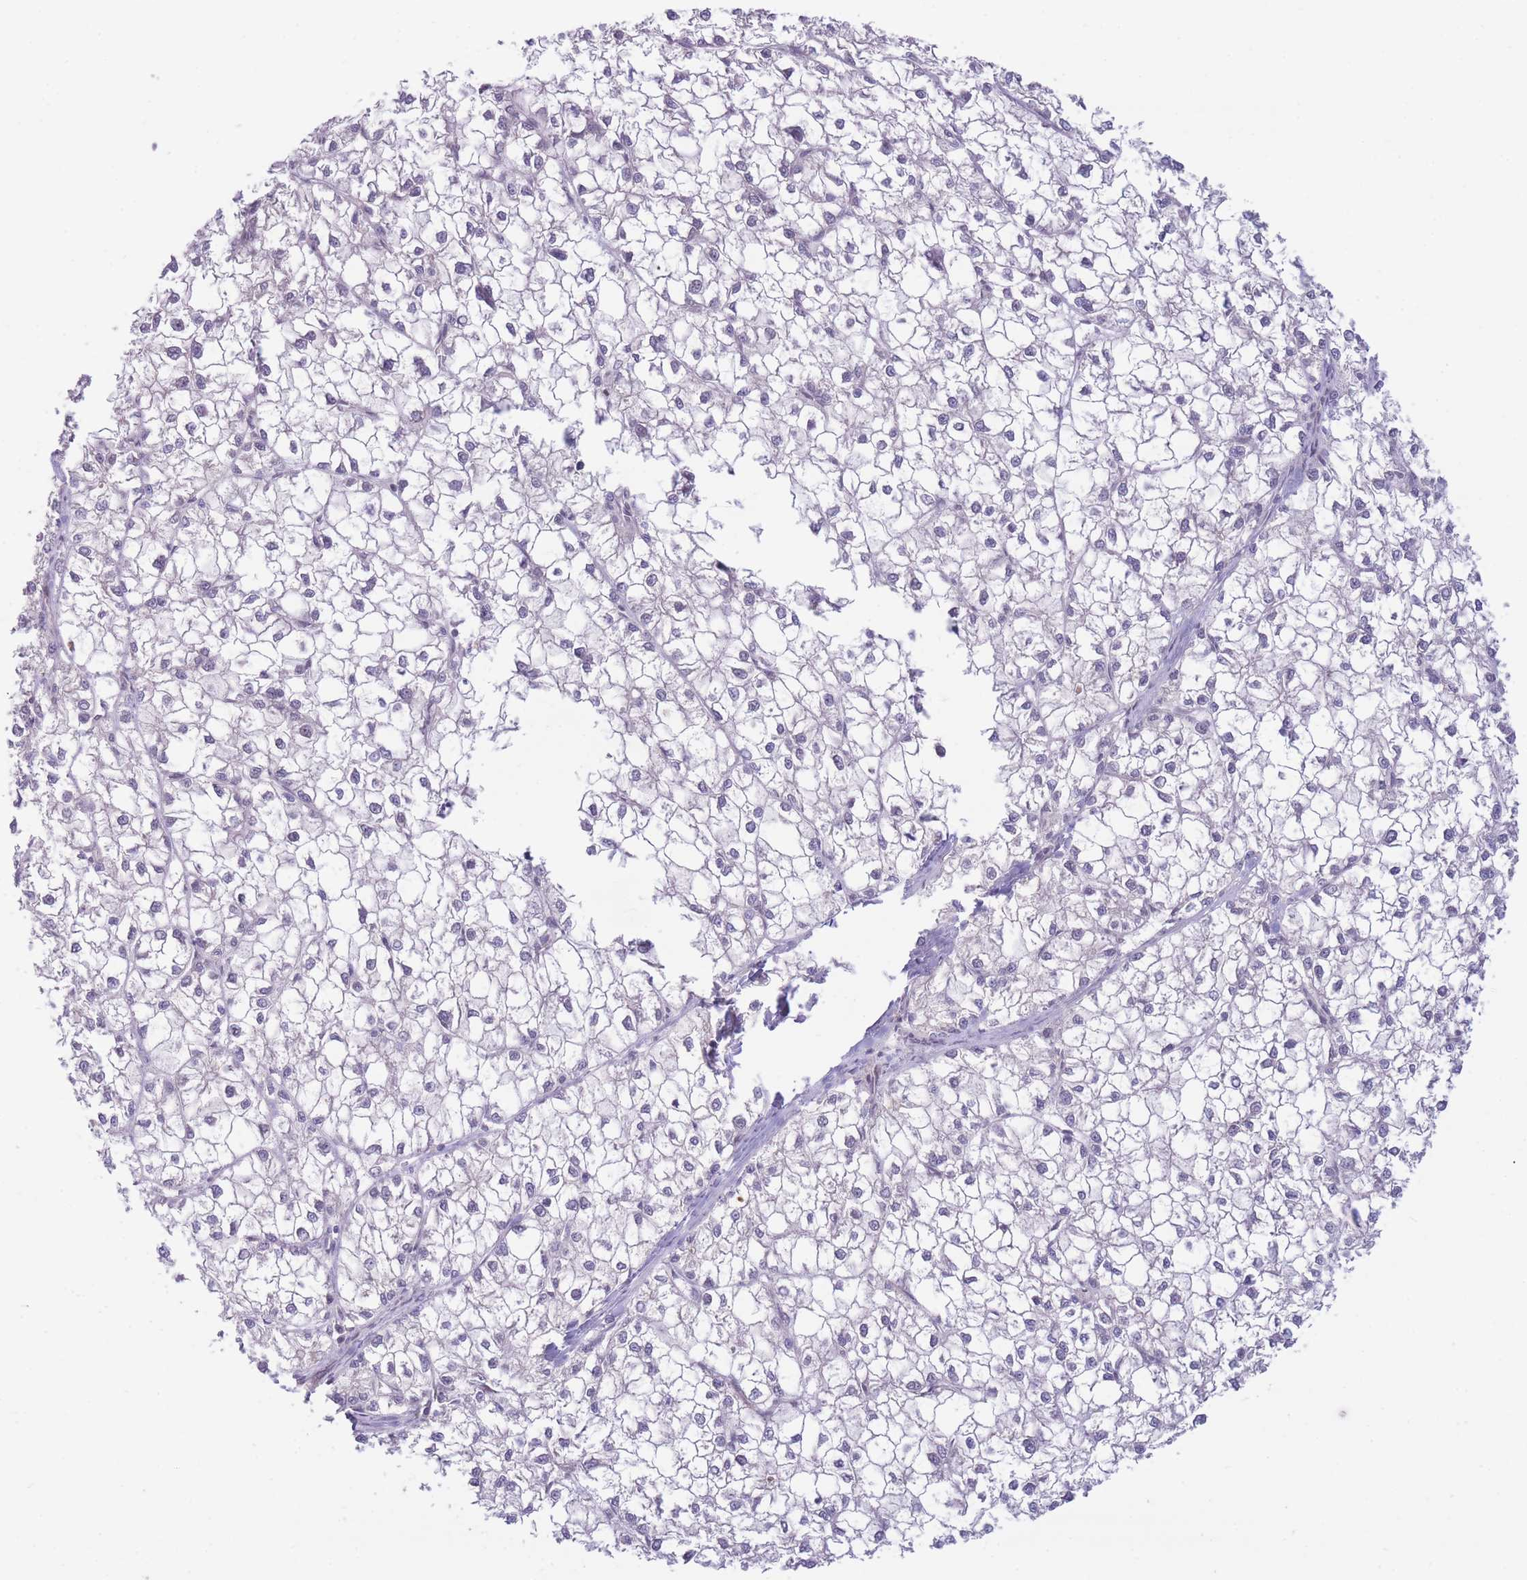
{"staining": {"intensity": "negative", "quantity": "none", "location": "none"}, "tissue": "liver cancer", "cell_type": "Tumor cells", "image_type": "cancer", "snomed": [{"axis": "morphology", "description": "Carcinoma, Hepatocellular, NOS"}, {"axis": "topography", "description": "Liver"}], "caption": "An IHC micrograph of hepatocellular carcinoma (liver) is shown. There is no staining in tumor cells of hepatocellular carcinoma (liver). (Brightfield microscopy of DAB IHC at high magnification).", "gene": "CDC25B", "patient": {"sex": "female", "age": 43}}